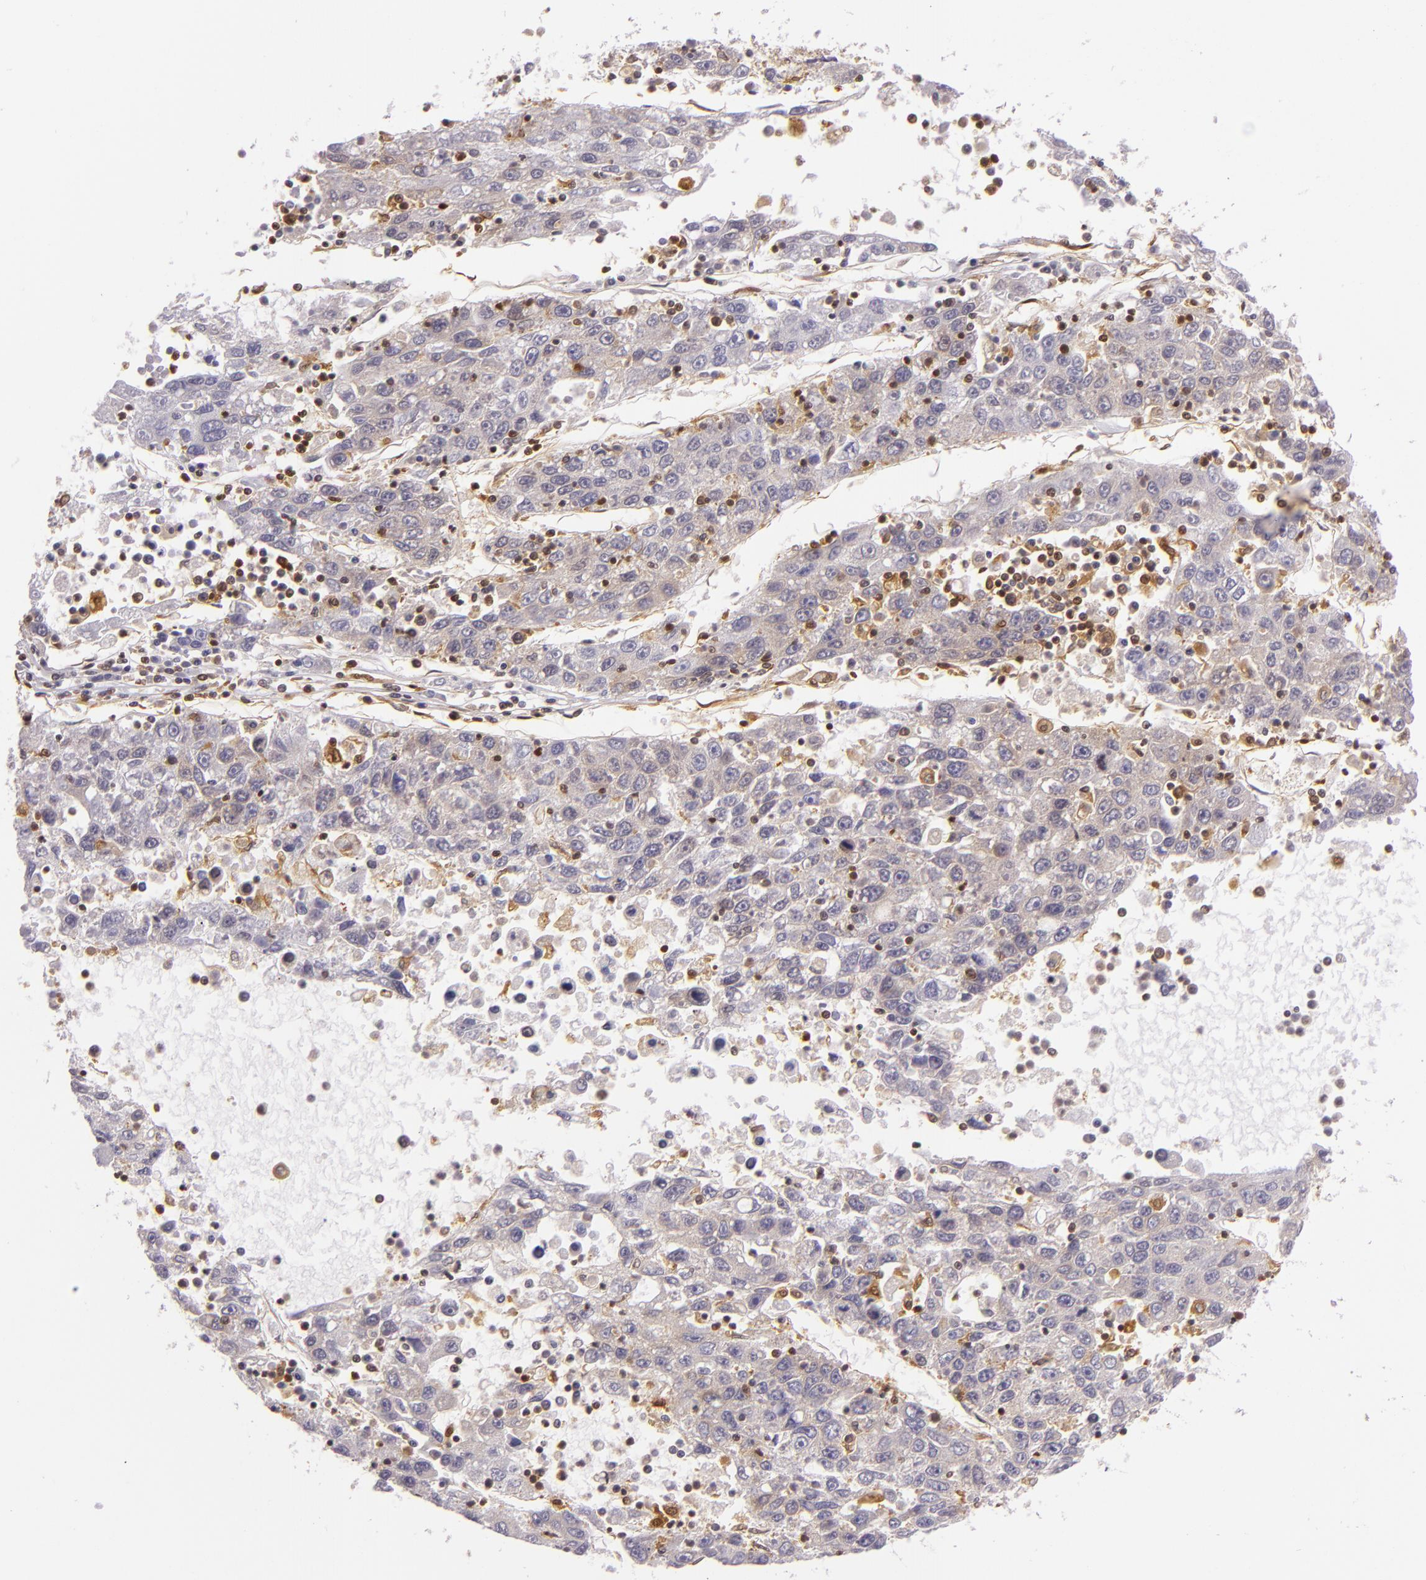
{"staining": {"intensity": "moderate", "quantity": "<25%", "location": "cytoplasmic/membranous"}, "tissue": "liver cancer", "cell_type": "Tumor cells", "image_type": "cancer", "snomed": [{"axis": "morphology", "description": "Carcinoma, Hepatocellular, NOS"}, {"axis": "topography", "description": "Liver"}], "caption": "This is a micrograph of IHC staining of liver hepatocellular carcinoma, which shows moderate expression in the cytoplasmic/membranous of tumor cells.", "gene": "TLN1", "patient": {"sex": "male", "age": 49}}